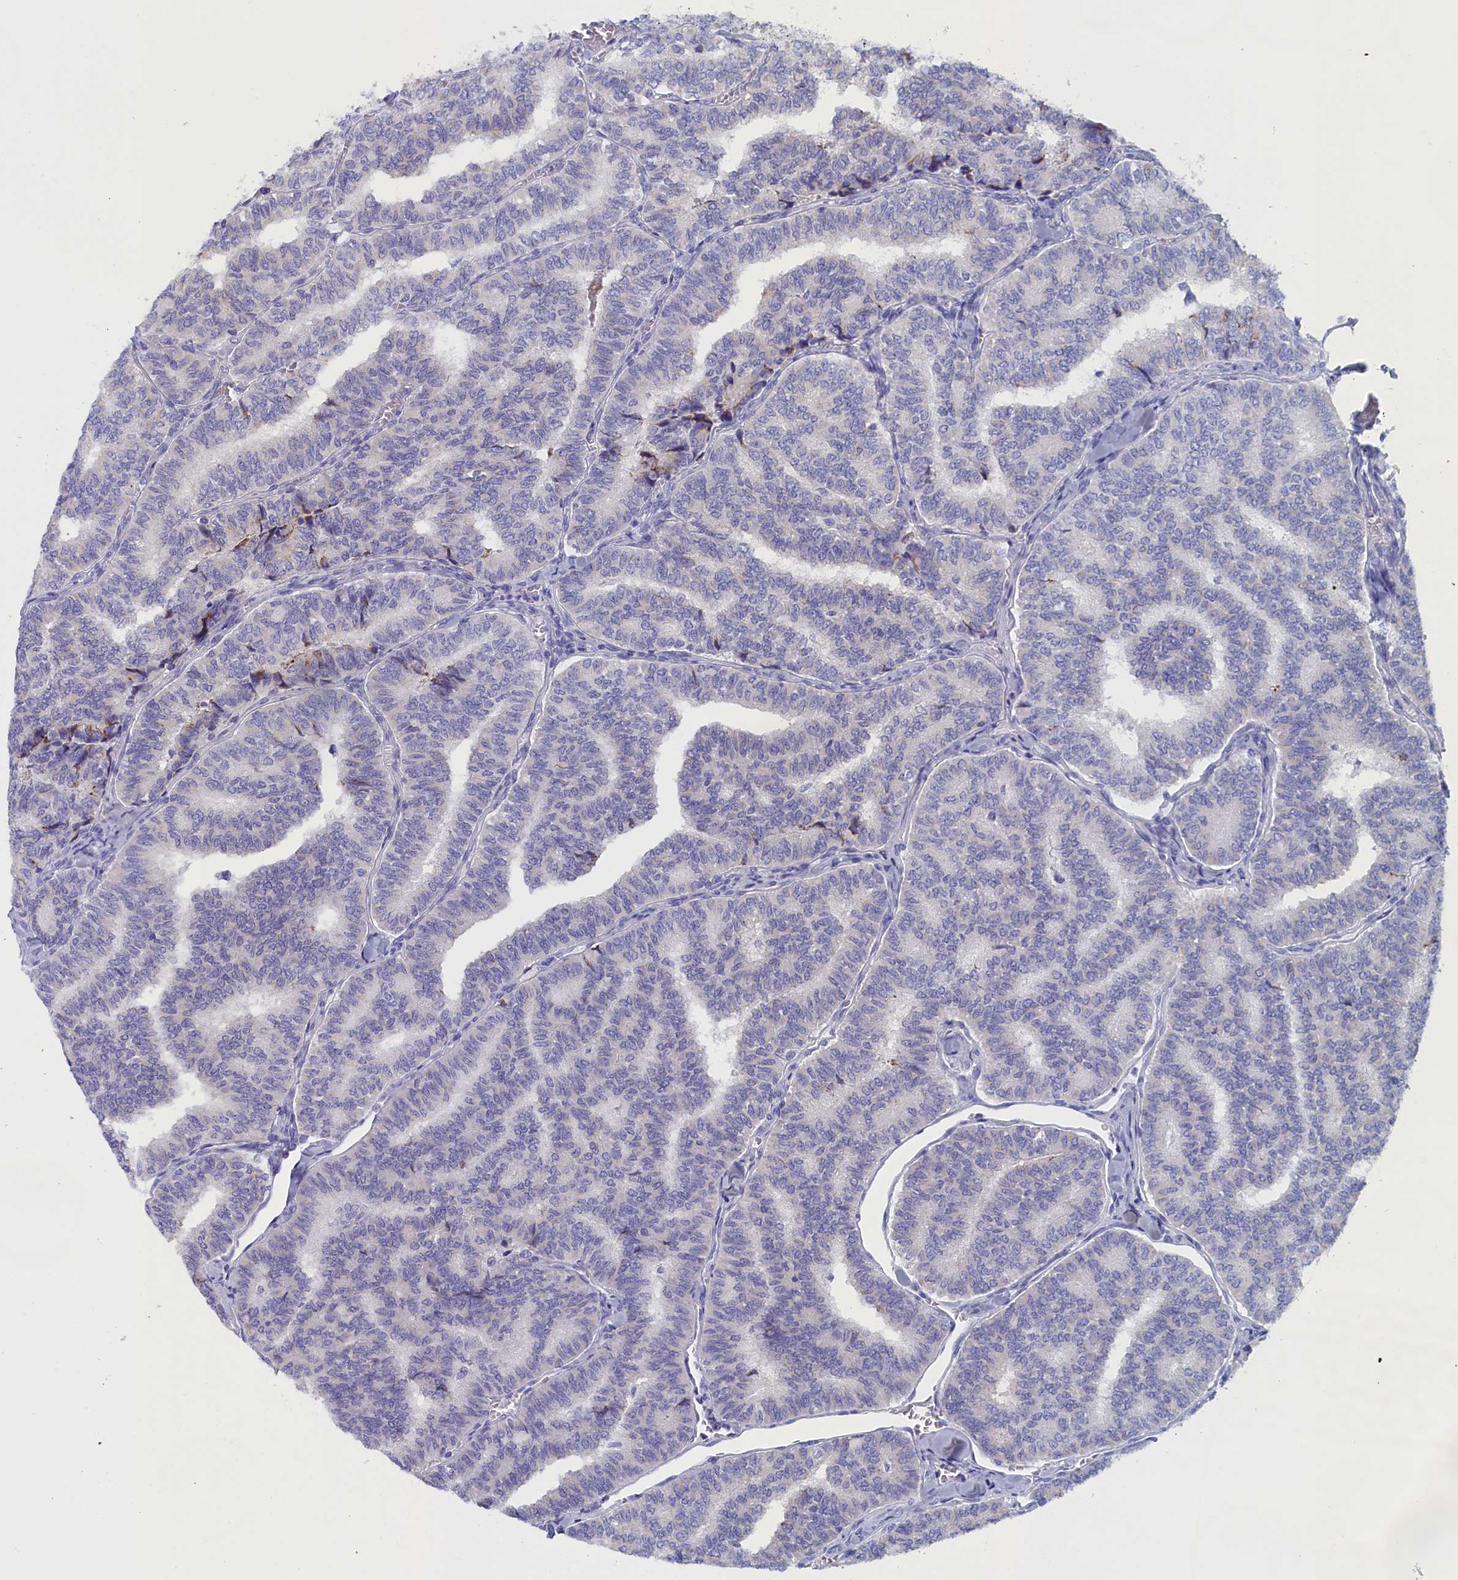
{"staining": {"intensity": "negative", "quantity": "none", "location": "none"}, "tissue": "thyroid cancer", "cell_type": "Tumor cells", "image_type": "cancer", "snomed": [{"axis": "morphology", "description": "Papillary adenocarcinoma, NOS"}, {"axis": "topography", "description": "Thyroid gland"}], "caption": "There is no significant expression in tumor cells of thyroid papillary adenocarcinoma. (Stains: DAB (3,3'-diaminobenzidine) immunohistochemistry with hematoxylin counter stain, Microscopy: brightfield microscopy at high magnification).", "gene": "ANKRD2", "patient": {"sex": "female", "age": 35}}